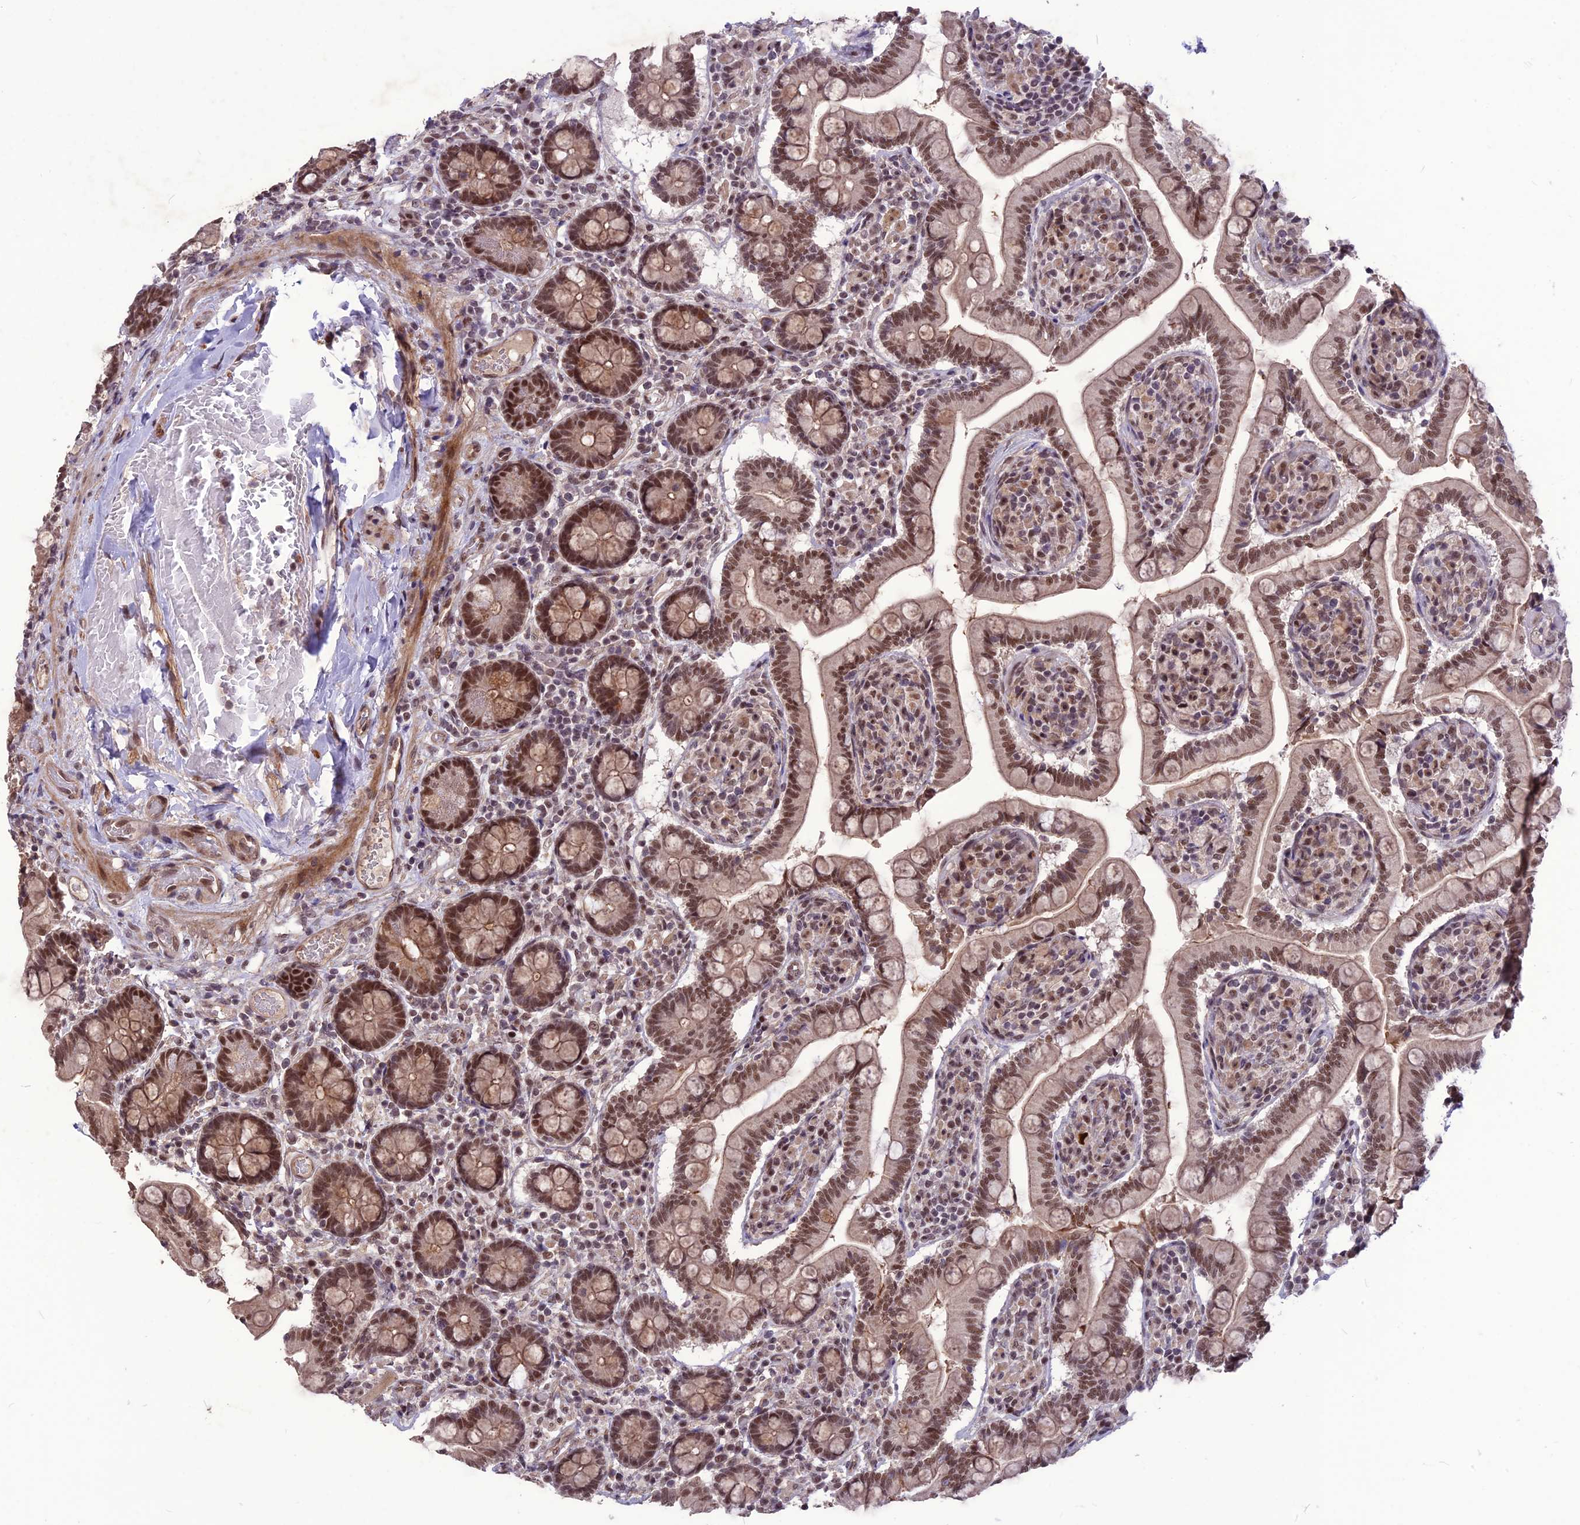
{"staining": {"intensity": "strong", "quantity": ">75%", "location": "nuclear"}, "tissue": "small intestine", "cell_type": "Glandular cells", "image_type": "normal", "snomed": [{"axis": "morphology", "description": "Normal tissue, NOS"}, {"axis": "topography", "description": "Small intestine"}], "caption": "High-power microscopy captured an IHC photomicrograph of normal small intestine, revealing strong nuclear staining in approximately >75% of glandular cells. Using DAB (brown) and hematoxylin (blue) stains, captured at high magnification using brightfield microscopy.", "gene": "DIS3", "patient": {"sex": "female", "age": 64}}